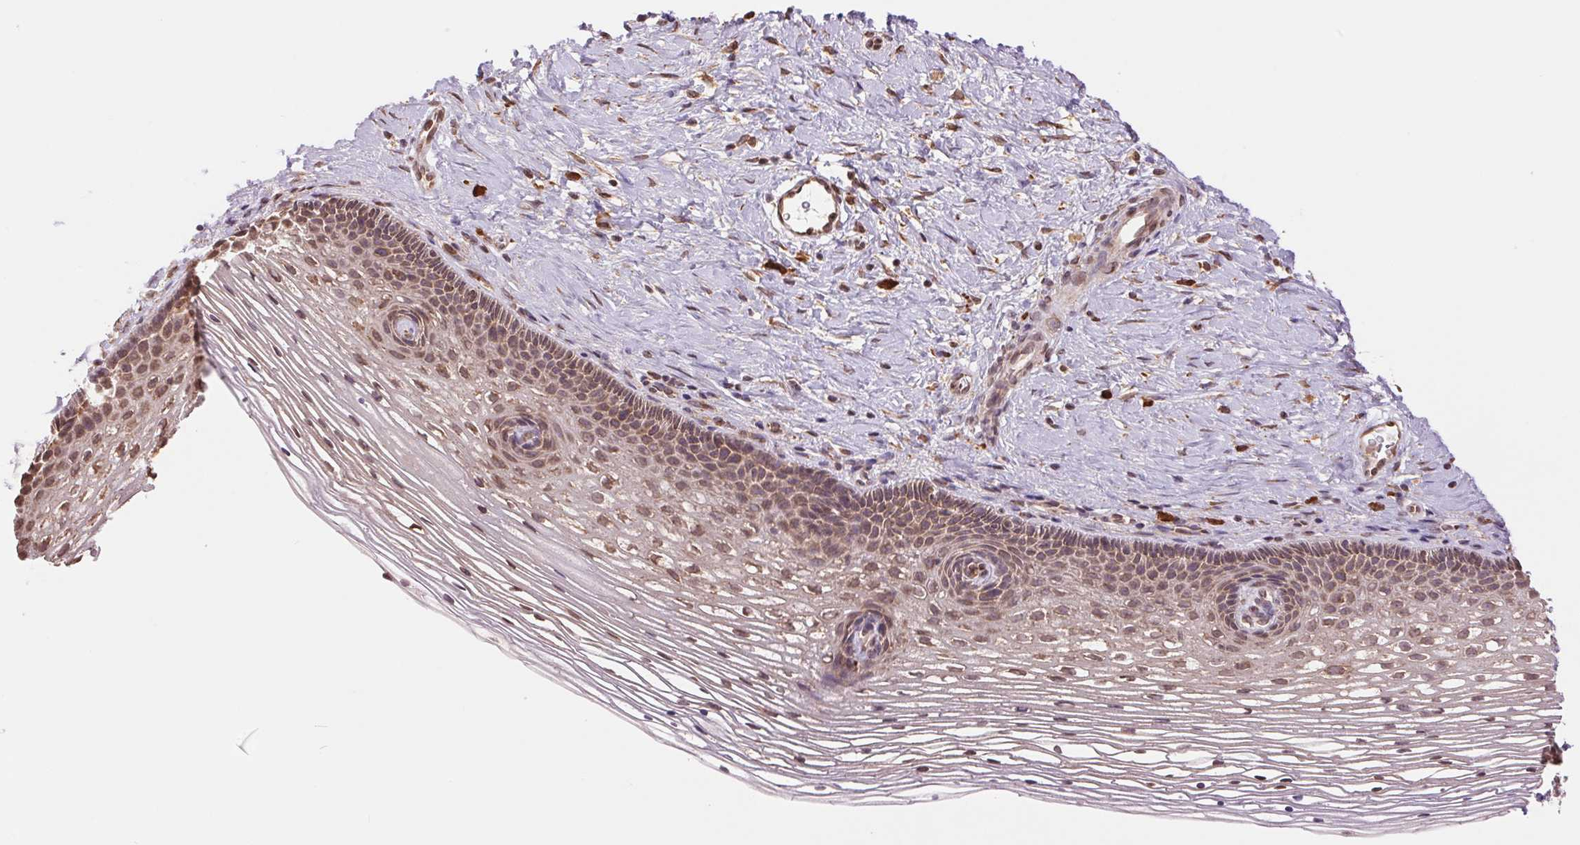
{"staining": {"intensity": "moderate", "quantity": ">75%", "location": "cytoplasmic/membranous"}, "tissue": "cervix", "cell_type": "Glandular cells", "image_type": "normal", "snomed": [{"axis": "morphology", "description": "Normal tissue, NOS"}, {"axis": "topography", "description": "Cervix"}], "caption": "A brown stain labels moderate cytoplasmic/membranous positivity of a protein in glandular cells of normal cervix. (brown staining indicates protein expression, while blue staining denotes nuclei).", "gene": "RPN1", "patient": {"sex": "female", "age": 34}}